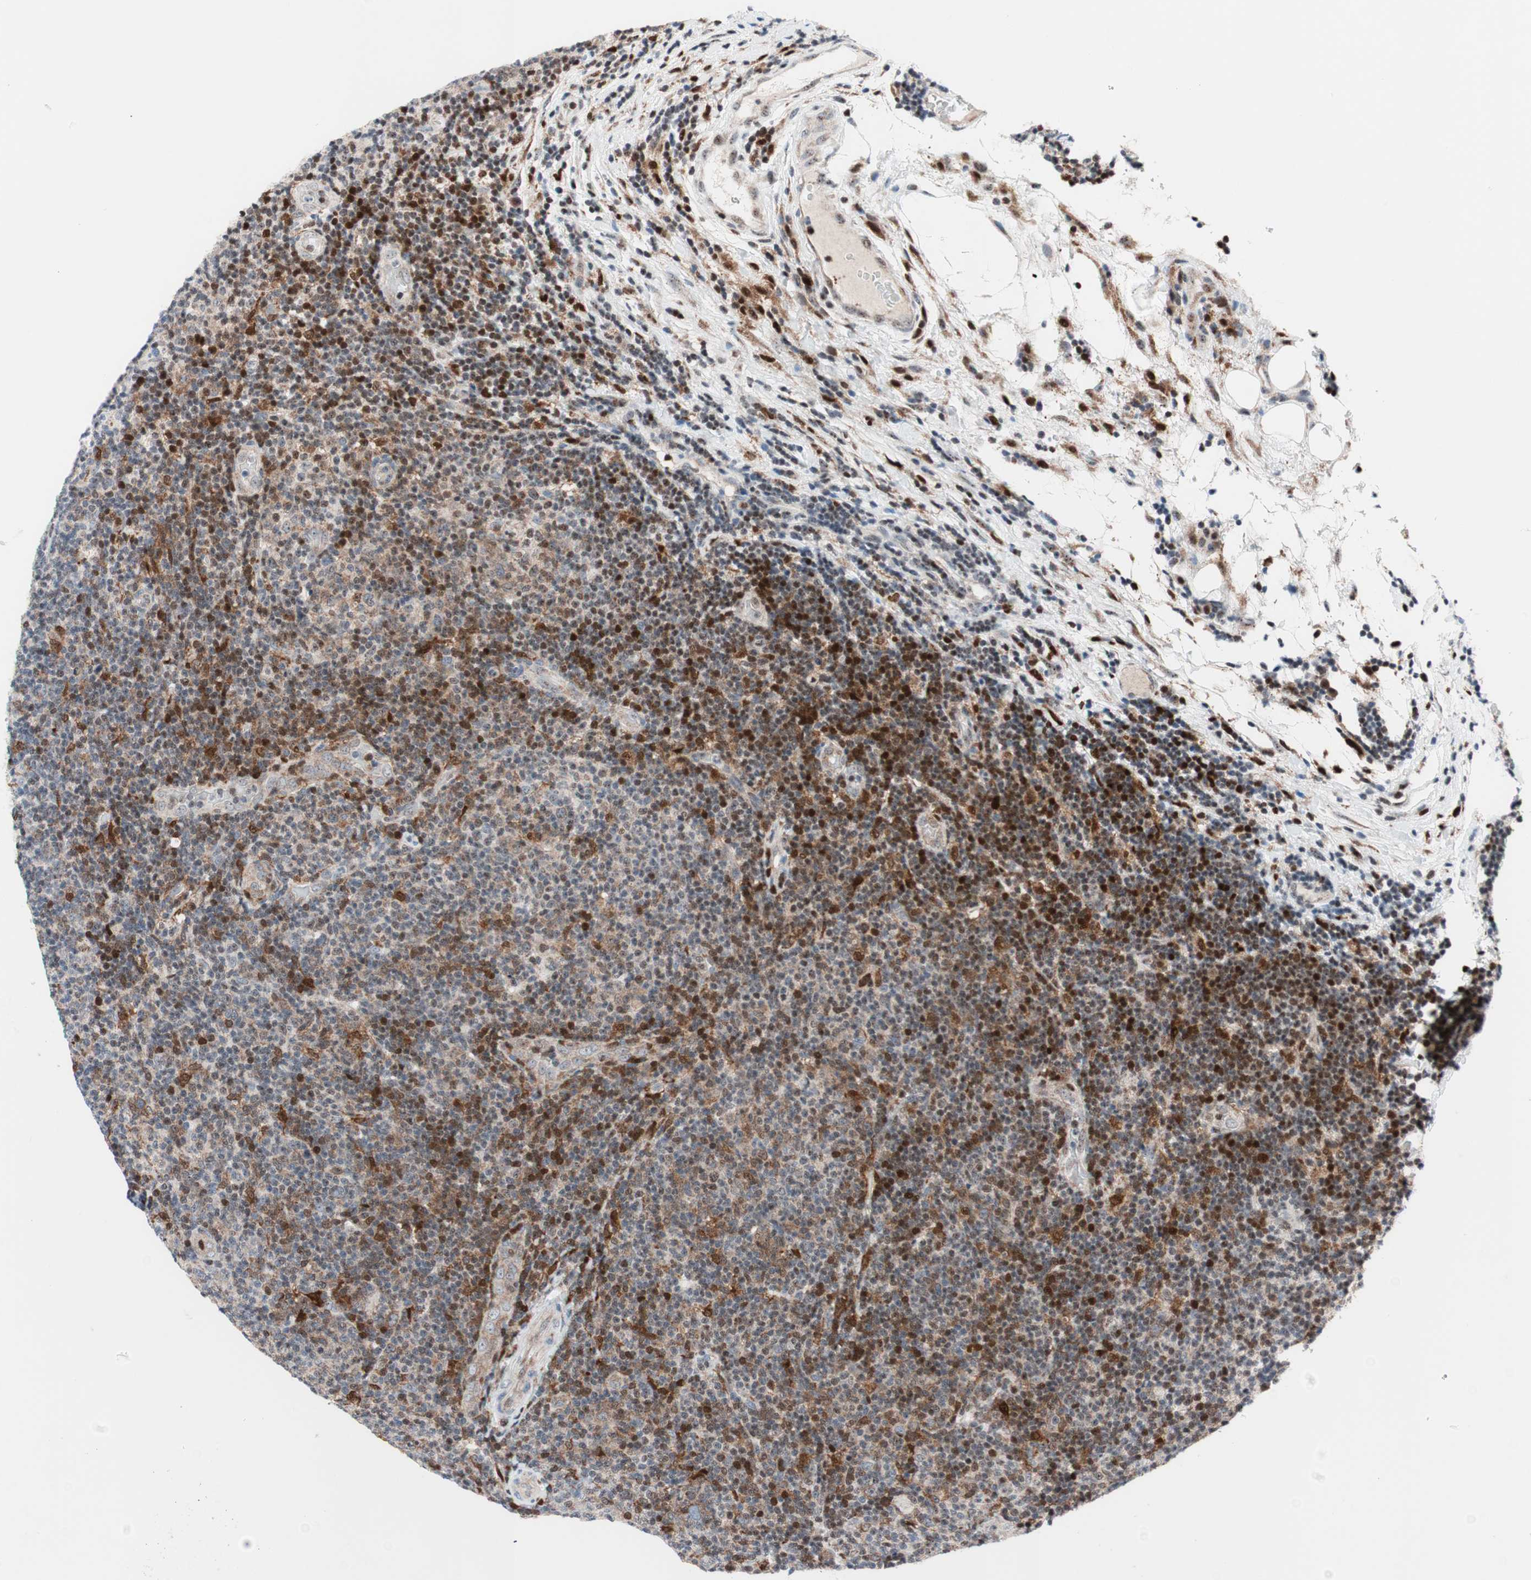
{"staining": {"intensity": "strong", "quantity": "25%-75%", "location": "cytoplasmic/membranous,nuclear"}, "tissue": "lymphoma", "cell_type": "Tumor cells", "image_type": "cancer", "snomed": [{"axis": "morphology", "description": "Malignant lymphoma, non-Hodgkin's type, Low grade"}, {"axis": "topography", "description": "Lymph node"}], "caption": "Immunohistochemistry staining of low-grade malignant lymphoma, non-Hodgkin's type, which exhibits high levels of strong cytoplasmic/membranous and nuclear staining in approximately 25%-75% of tumor cells indicating strong cytoplasmic/membranous and nuclear protein staining. The staining was performed using DAB (3,3'-diaminobenzidine) (brown) for protein detection and nuclei were counterstained in hematoxylin (blue).", "gene": "RGS10", "patient": {"sex": "male", "age": 83}}